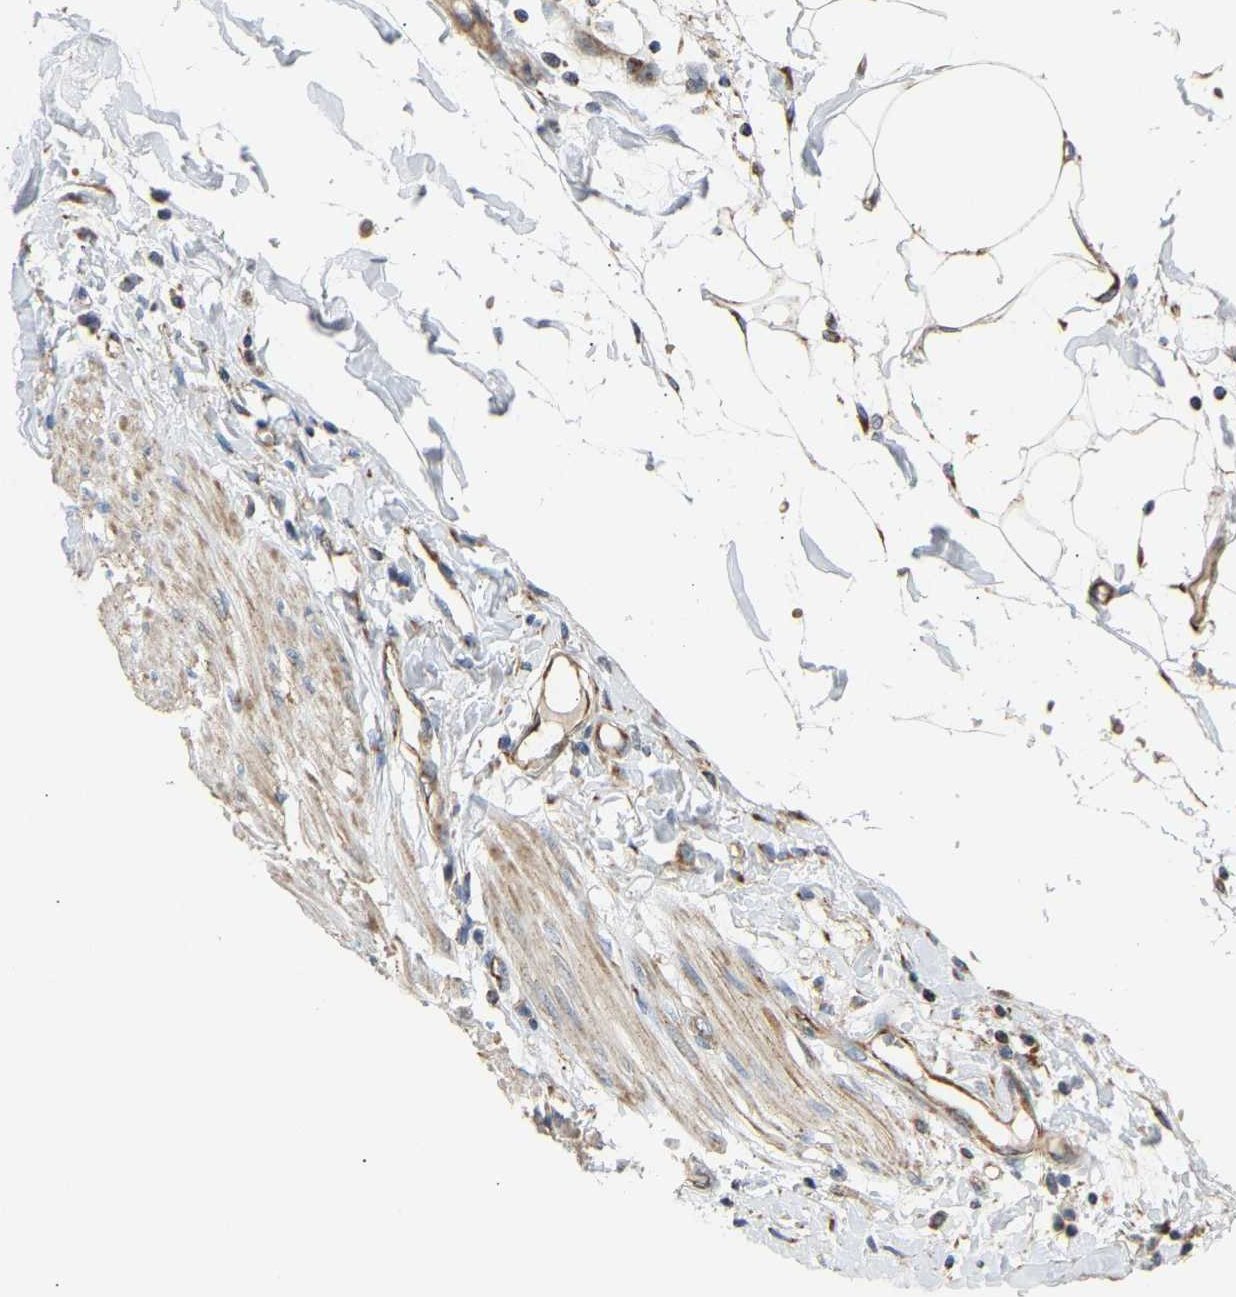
{"staining": {"intensity": "moderate", "quantity": ">75%", "location": "cytoplasmic/membranous"}, "tissue": "adipose tissue", "cell_type": "Adipocytes", "image_type": "normal", "snomed": [{"axis": "morphology", "description": "Normal tissue, NOS"}, {"axis": "morphology", "description": "Adenocarcinoma, NOS"}, {"axis": "topography", "description": "Colon"}, {"axis": "topography", "description": "Peripheral nerve tissue"}], "caption": "Brown immunohistochemical staining in unremarkable human adipose tissue displays moderate cytoplasmic/membranous expression in about >75% of adipocytes.", "gene": "YIPF2", "patient": {"sex": "male", "age": 14}}